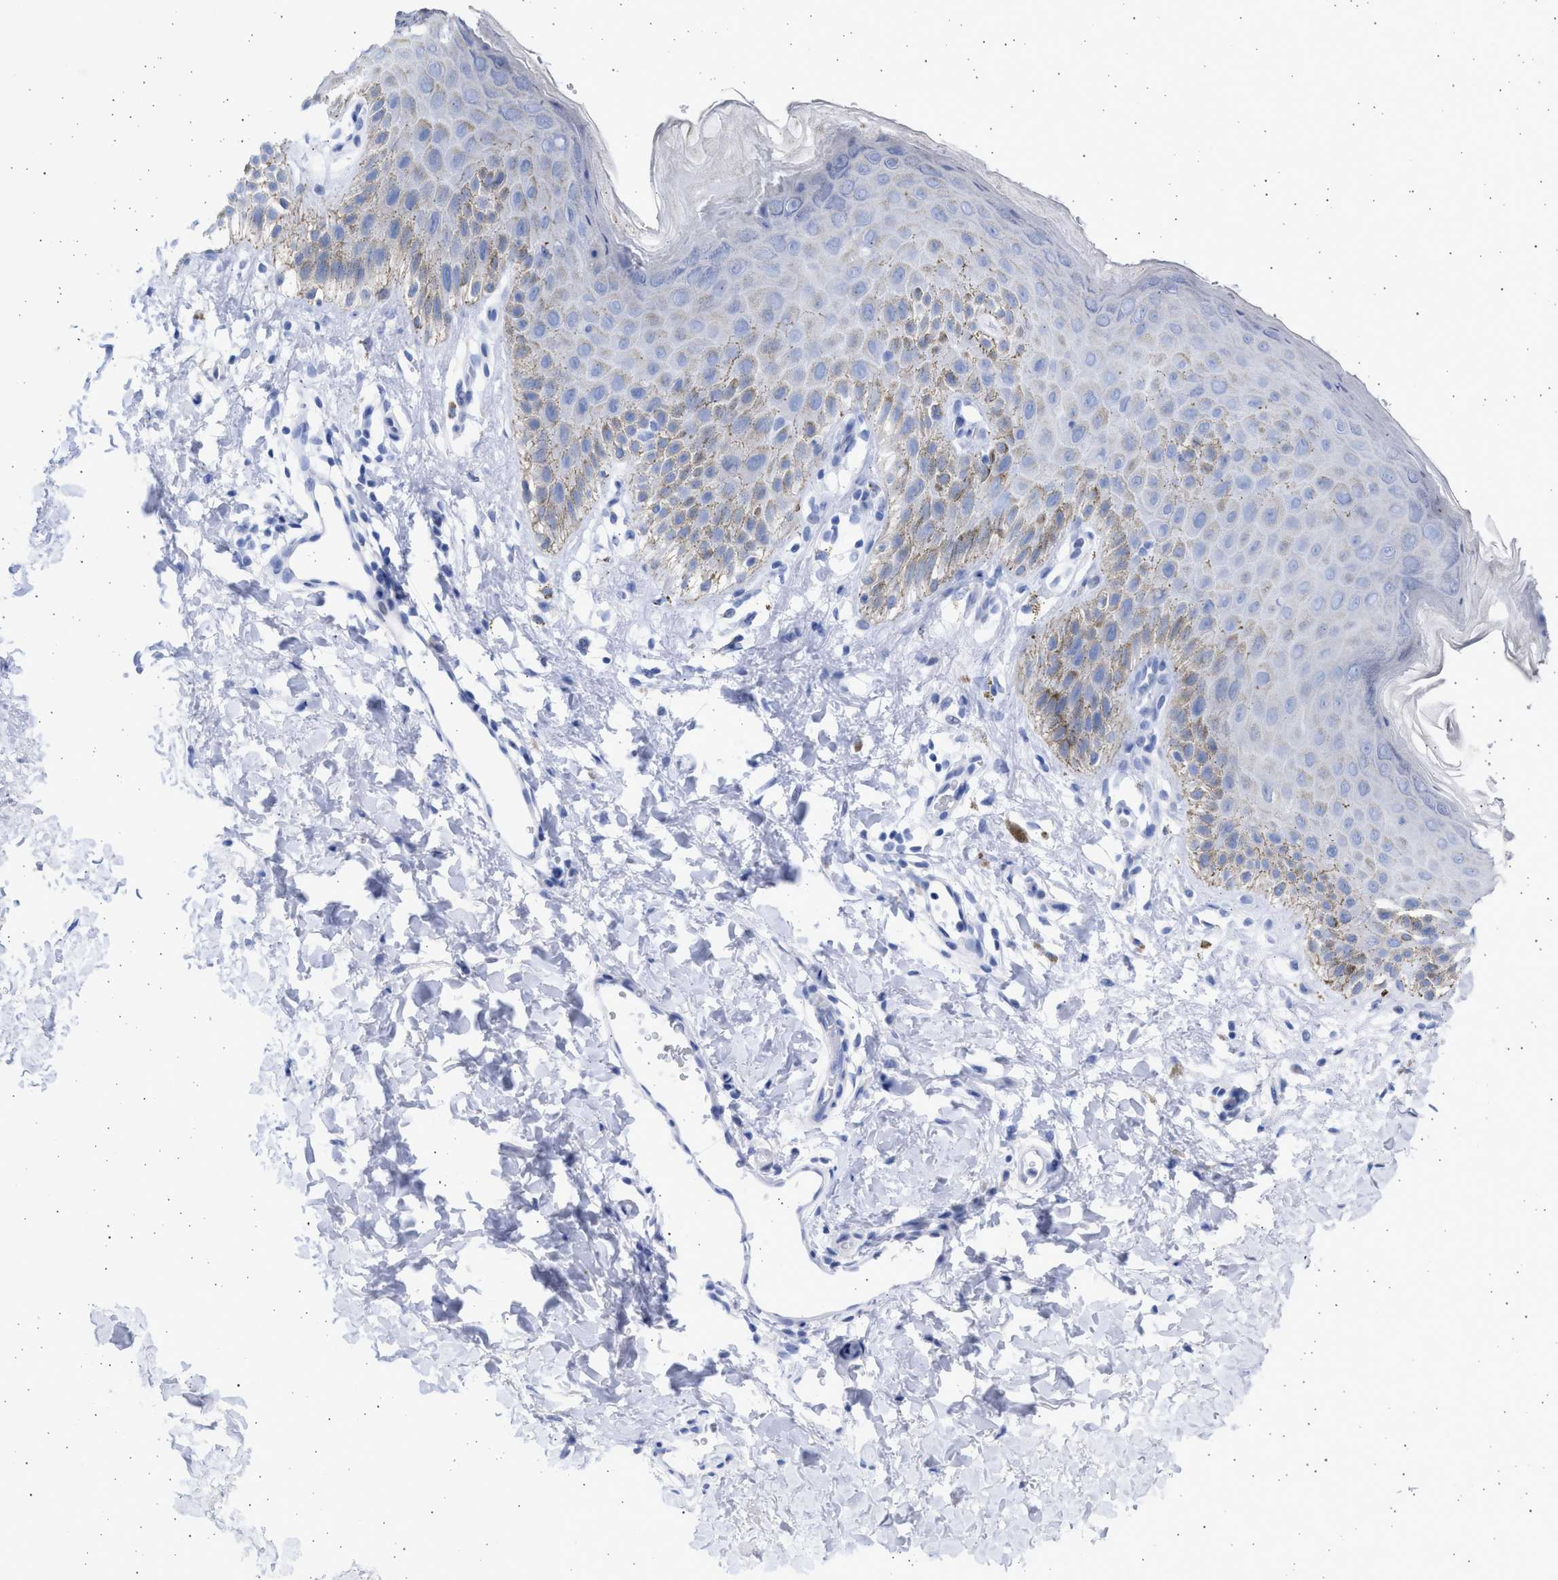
{"staining": {"intensity": "weak", "quantity": "<25%", "location": "cytoplasmic/membranous"}, "tissue": "skin", "cell_type": "Epidermal cells", "image_type": "normal", "snomed": [{"axis": "morphology", "description": "Normal tissue, NOS"}, {"axis": "topography", "description": "Anal"}], "caption": "Immunohistochemical staining of normal human skin displays no significant staining in epidermal cells.", "gene": "ALDOC", "patient": {"sex": "male", "age": 44}}